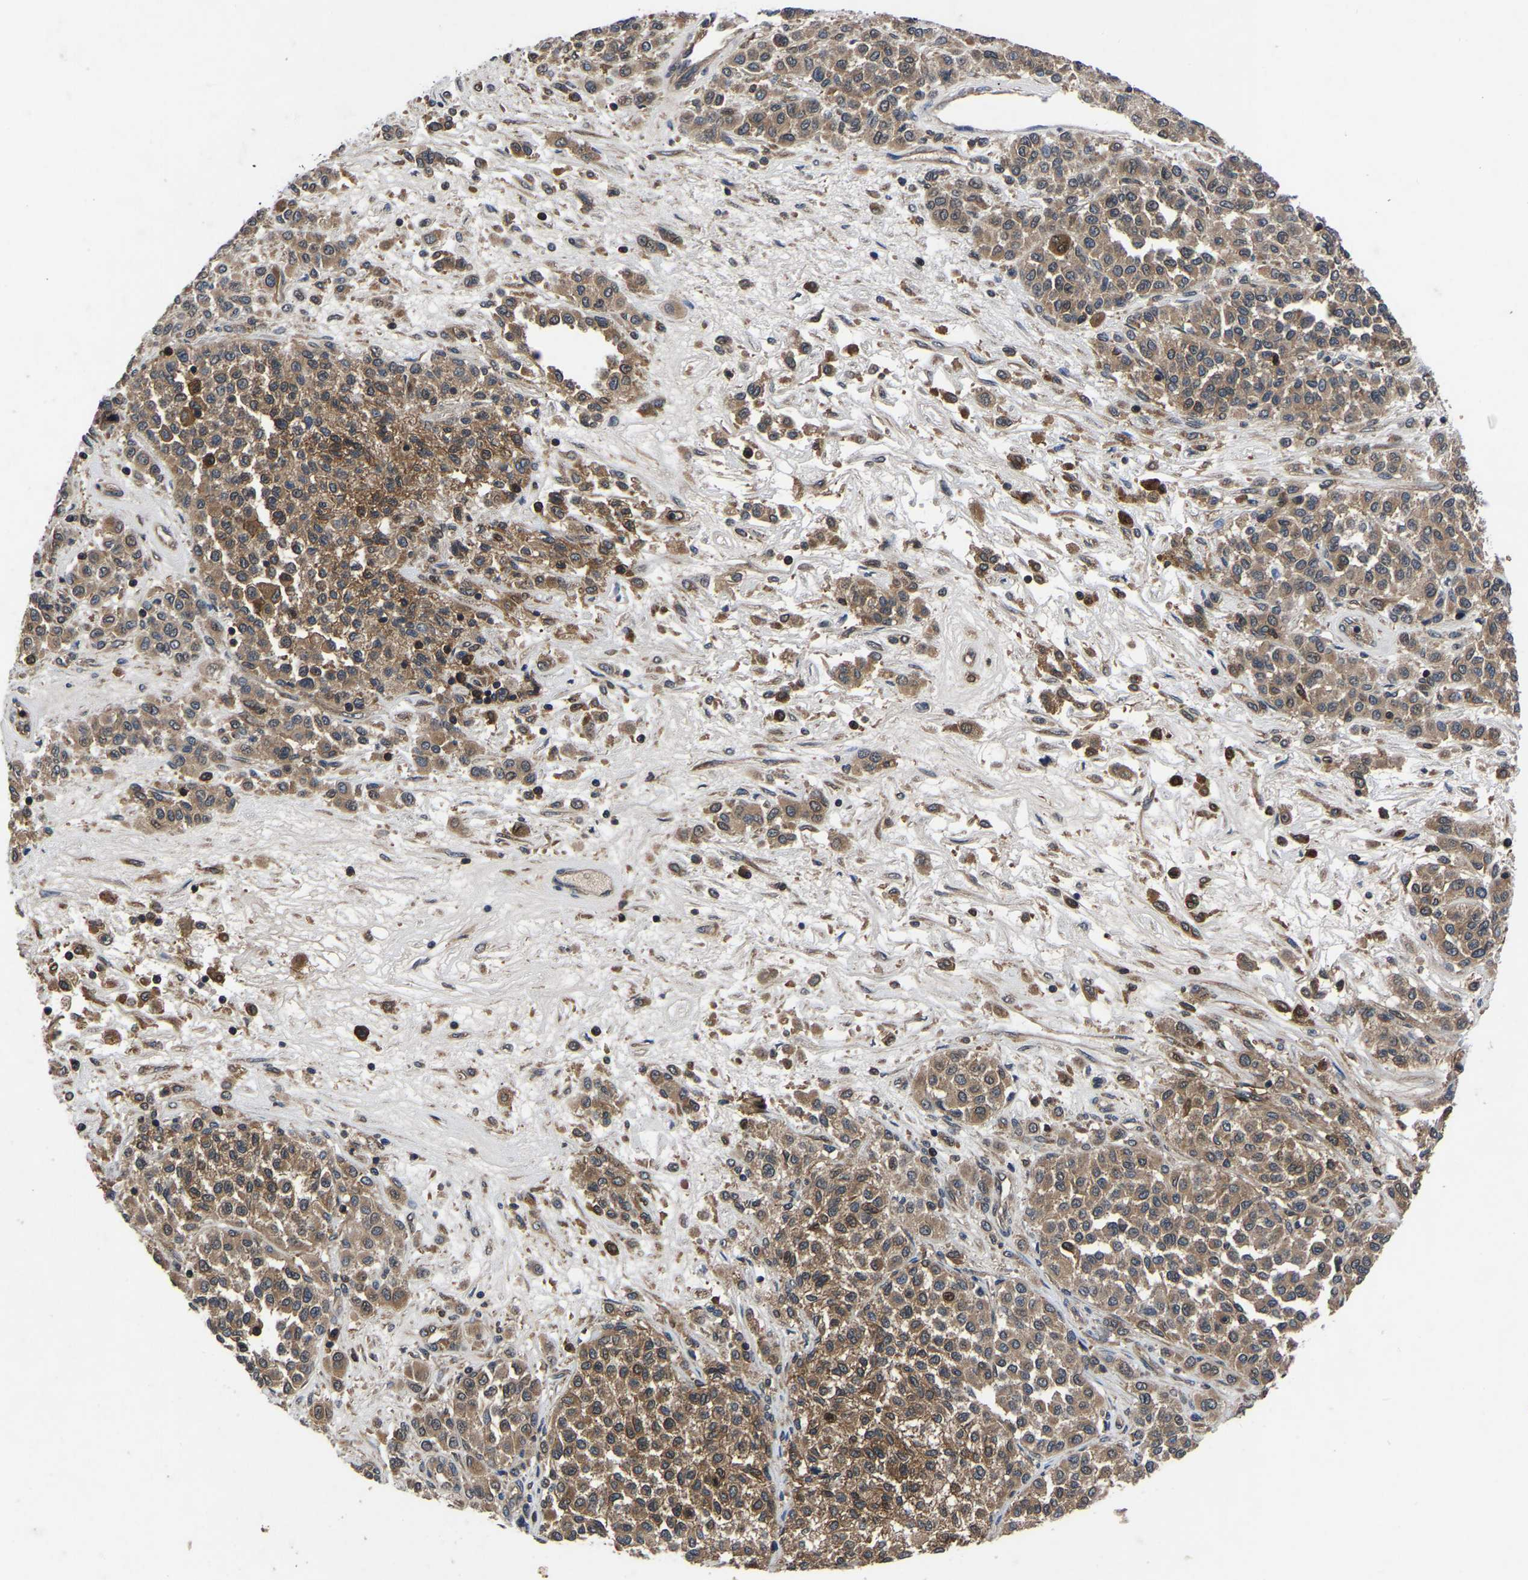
{"staining": {"intensity": "moderate", "quantity": ">75%", "location": "cytoplasmic/membranous"}, "tissue": "melanoma", "cell_type": "Tumor cells", "image_type": "cancer", "snomed": [{"axis": "morphology", "description": "Malignant melanoma, Metastatic site"}, {"axis": "topography", "description": "Pancreas"}], "caption": "This is a micrograph of immunohistochemistry (IHC) staining of melanoma, which shows moderate positivity in the cytoplasmic/membranous of tumor cells.", "gene": "FGD5", "patient": {"sex": "female", "age": 30}}